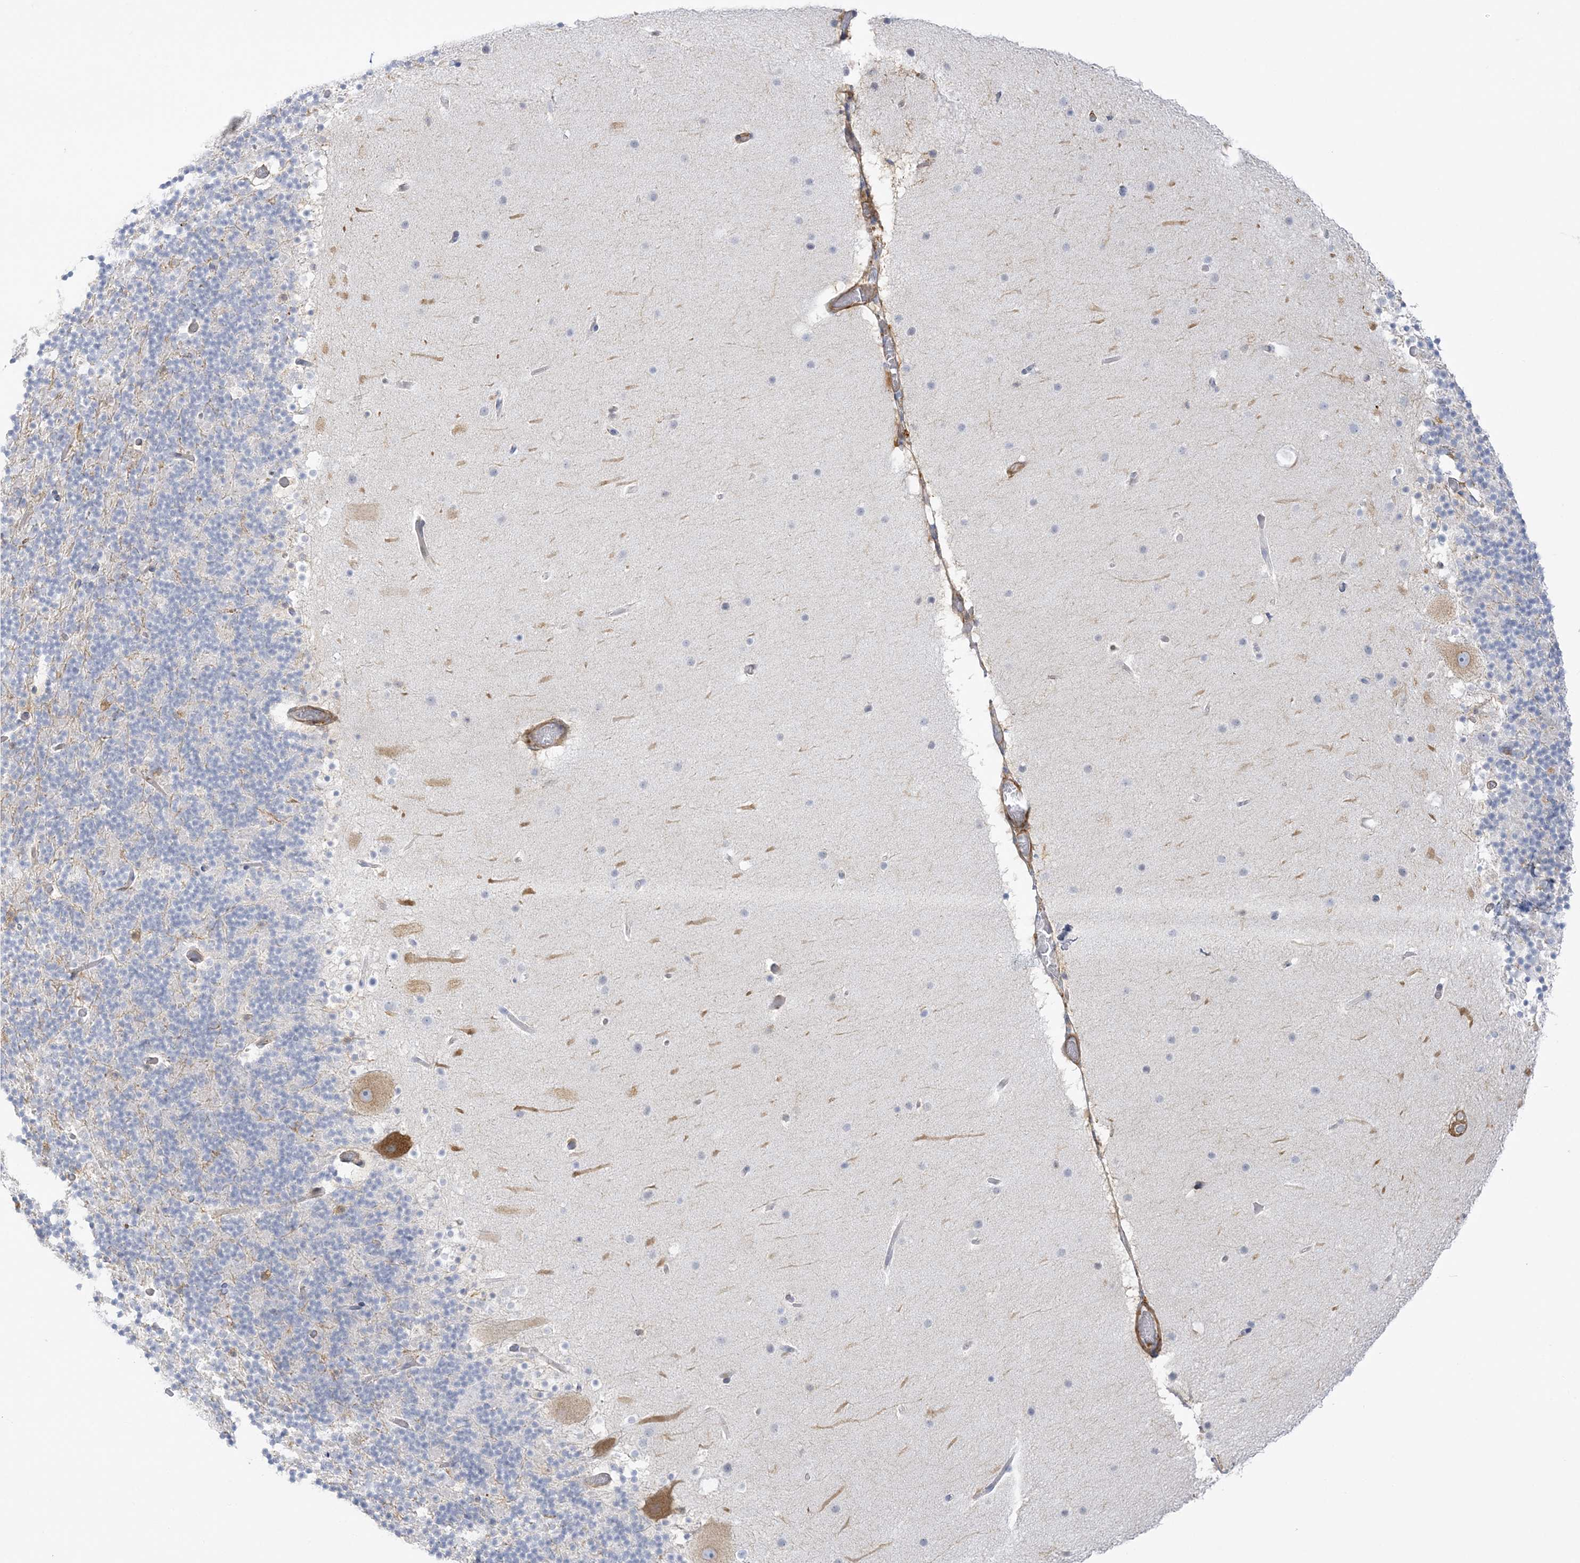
{"staining": {"intensity": "negative", "quantity": "none", "location": "none"}, "tissue": "cerebellum", "cell_type": "Cells in granular layer", "image_type": "normal", "snomed": [{"axis": "morphology", "description": "Normal tissue, NOS"}, {"axis": "topography", "description": "Cerebellum"}], "caption": "Immunohistochemical staining of normal cerebellum displays no significant expression in cells in granular layer. (Stains: DAB (3,3'-diaminobenzidine) immunohistochemistry (IHC) with hematoxylin counter stain, Microscopy: brightfield microscopy at high magnification).", "gene": "ICMT", "patient": {"sex": "male", "age": 57}}